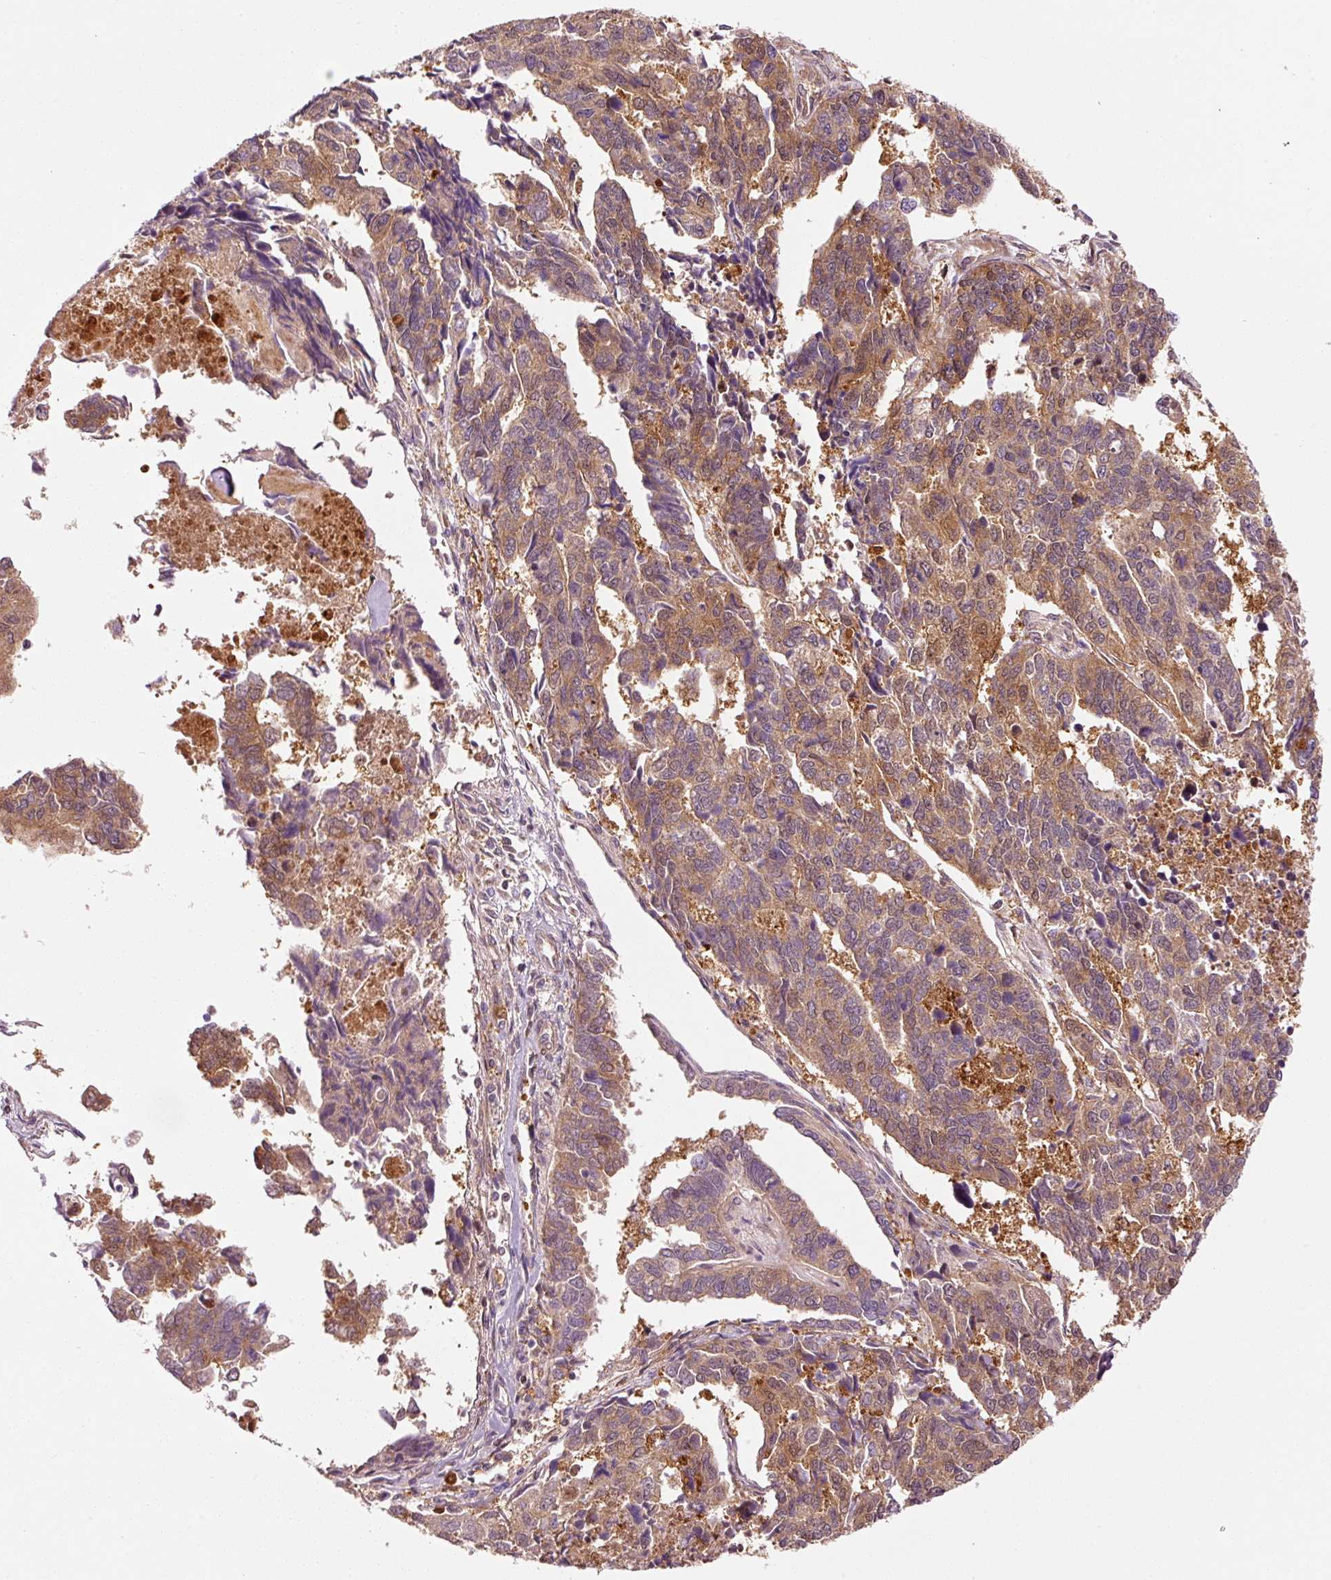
{"staining": {"intensity": "strong", "quantity": "25%-75%", "location": "cytoplasmic/membranous"}, "tissue": "endometrial cancer", "cell_type": "Tumor cells", "image_type": "cancer", "snomed": [{"axis": "morphology", "description": "Adenocarcinoma, NOS"}, {"axis": "topography", "description": "Endometrium"}], "caption": "A high amount of strong cytoplasmic/membranous staining is identified in approximately 25%-75% of tumor cells in endometrial cancer tissue.", "gene": "PPP1R14B", "patient": {"sex": "female", "age": 73}}